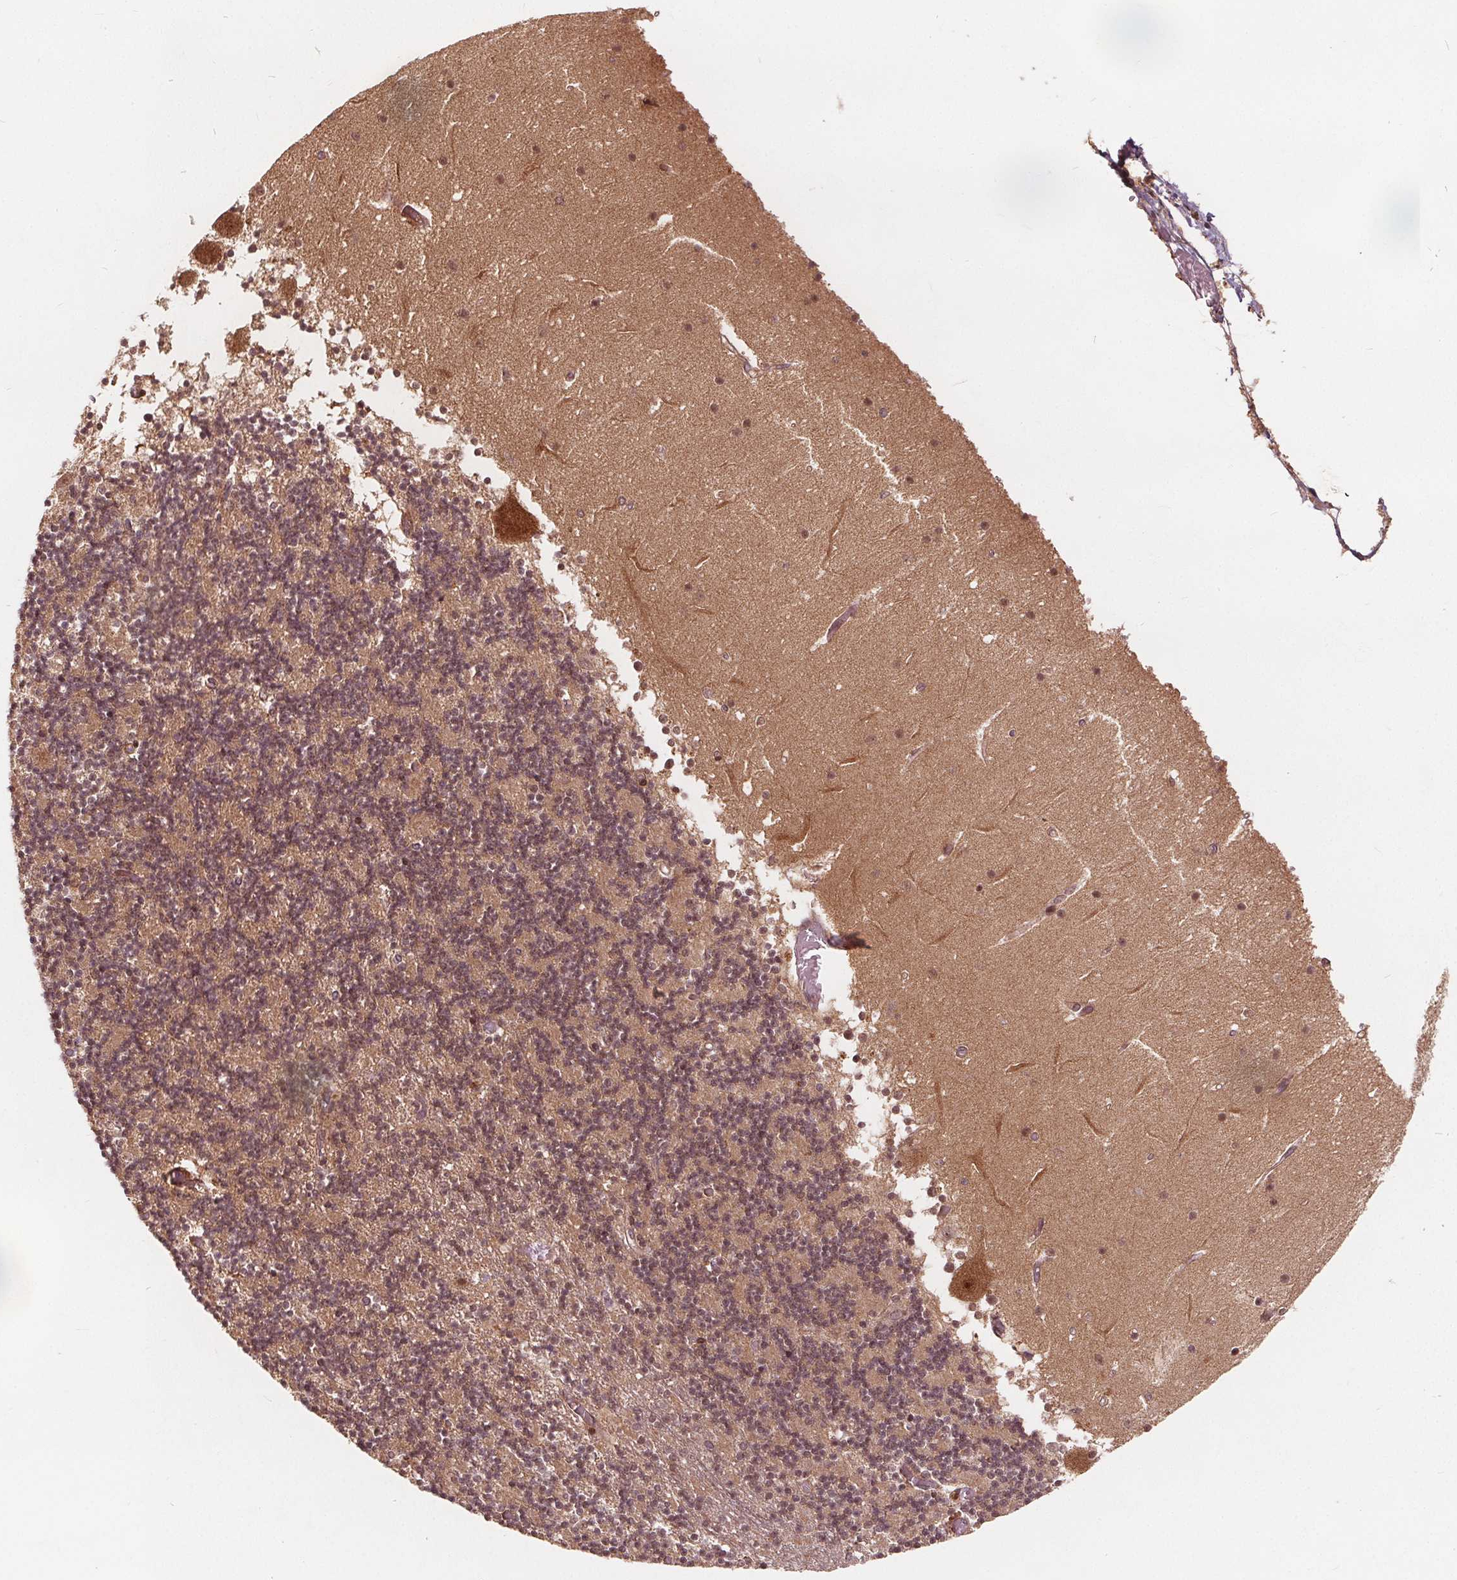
{"staining": {"intensity": "weak", "quantity": "<25%", "location": "cytoplasmic/membranous"}, "tissue": "cerebellum", "cell_type": "Cells in granular layer", "image_type": "normal", "snomed": [{"axis": "morphology", "description": "Normal tissue, NOS"}, {"axis": "topography", "description": "Cerebellum"}], "caption": "Immunohistochemistry image of benign cerebellum stained for a protein (brown), which displays no staining in cells in granular layer.", "gene": "PPP1CB", "patient": {"sex": "female", "age": 28}}